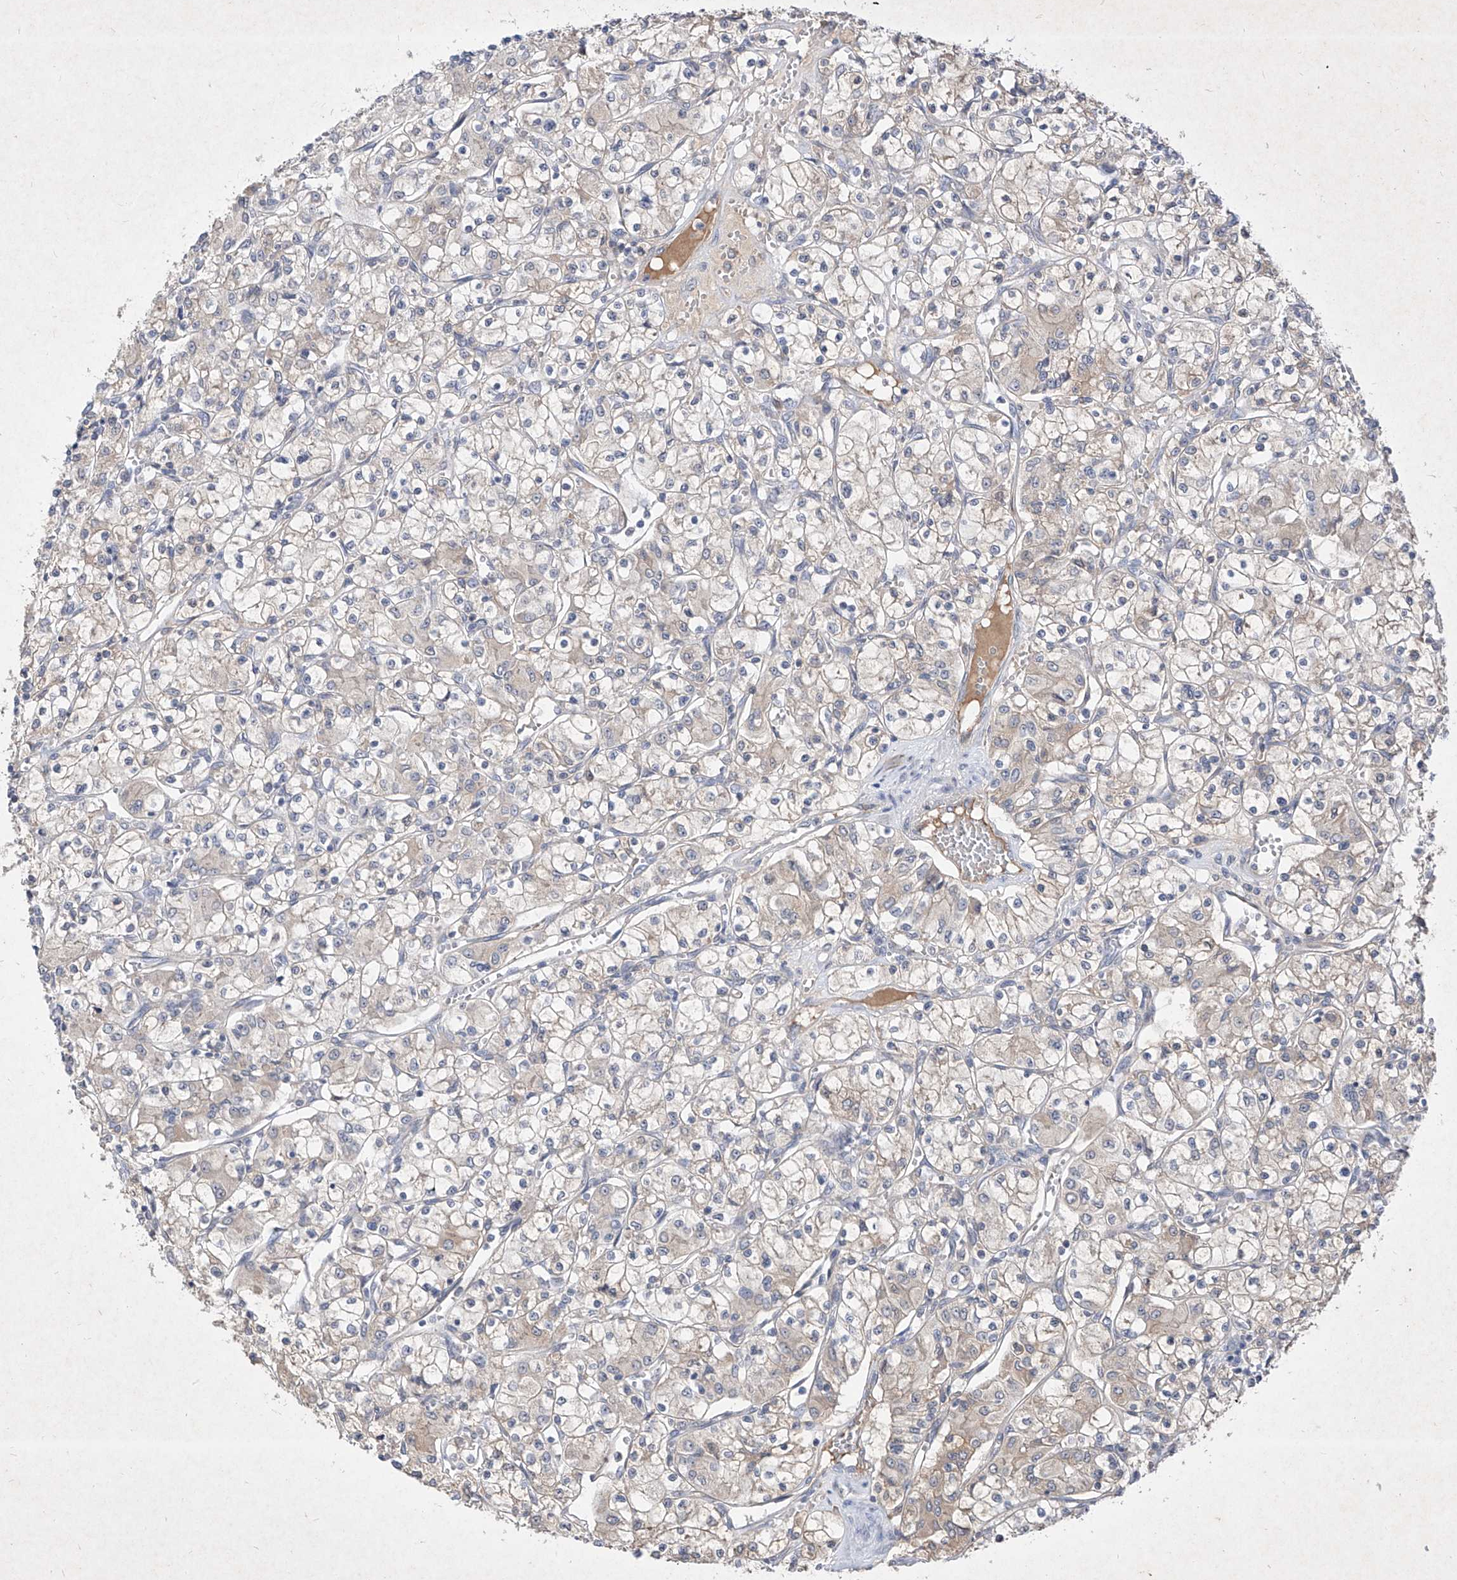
{"staining": {"intensity": "negative", "quantity": "none", "location": "none"}, "tissue": "renal cancer", "cell_type": "Tumor cells", "image_type": "cancer", "snomed": [{"axis": "morphology", "description": "Adenocarcinoma, NOS"}, {"axis": "topography", "description": "Kidney"}], "caption": "There is no significant expression in tumor cells of renal cancer.", "gene": "C4A", "patient": {"sex": "female", "age": 59}}